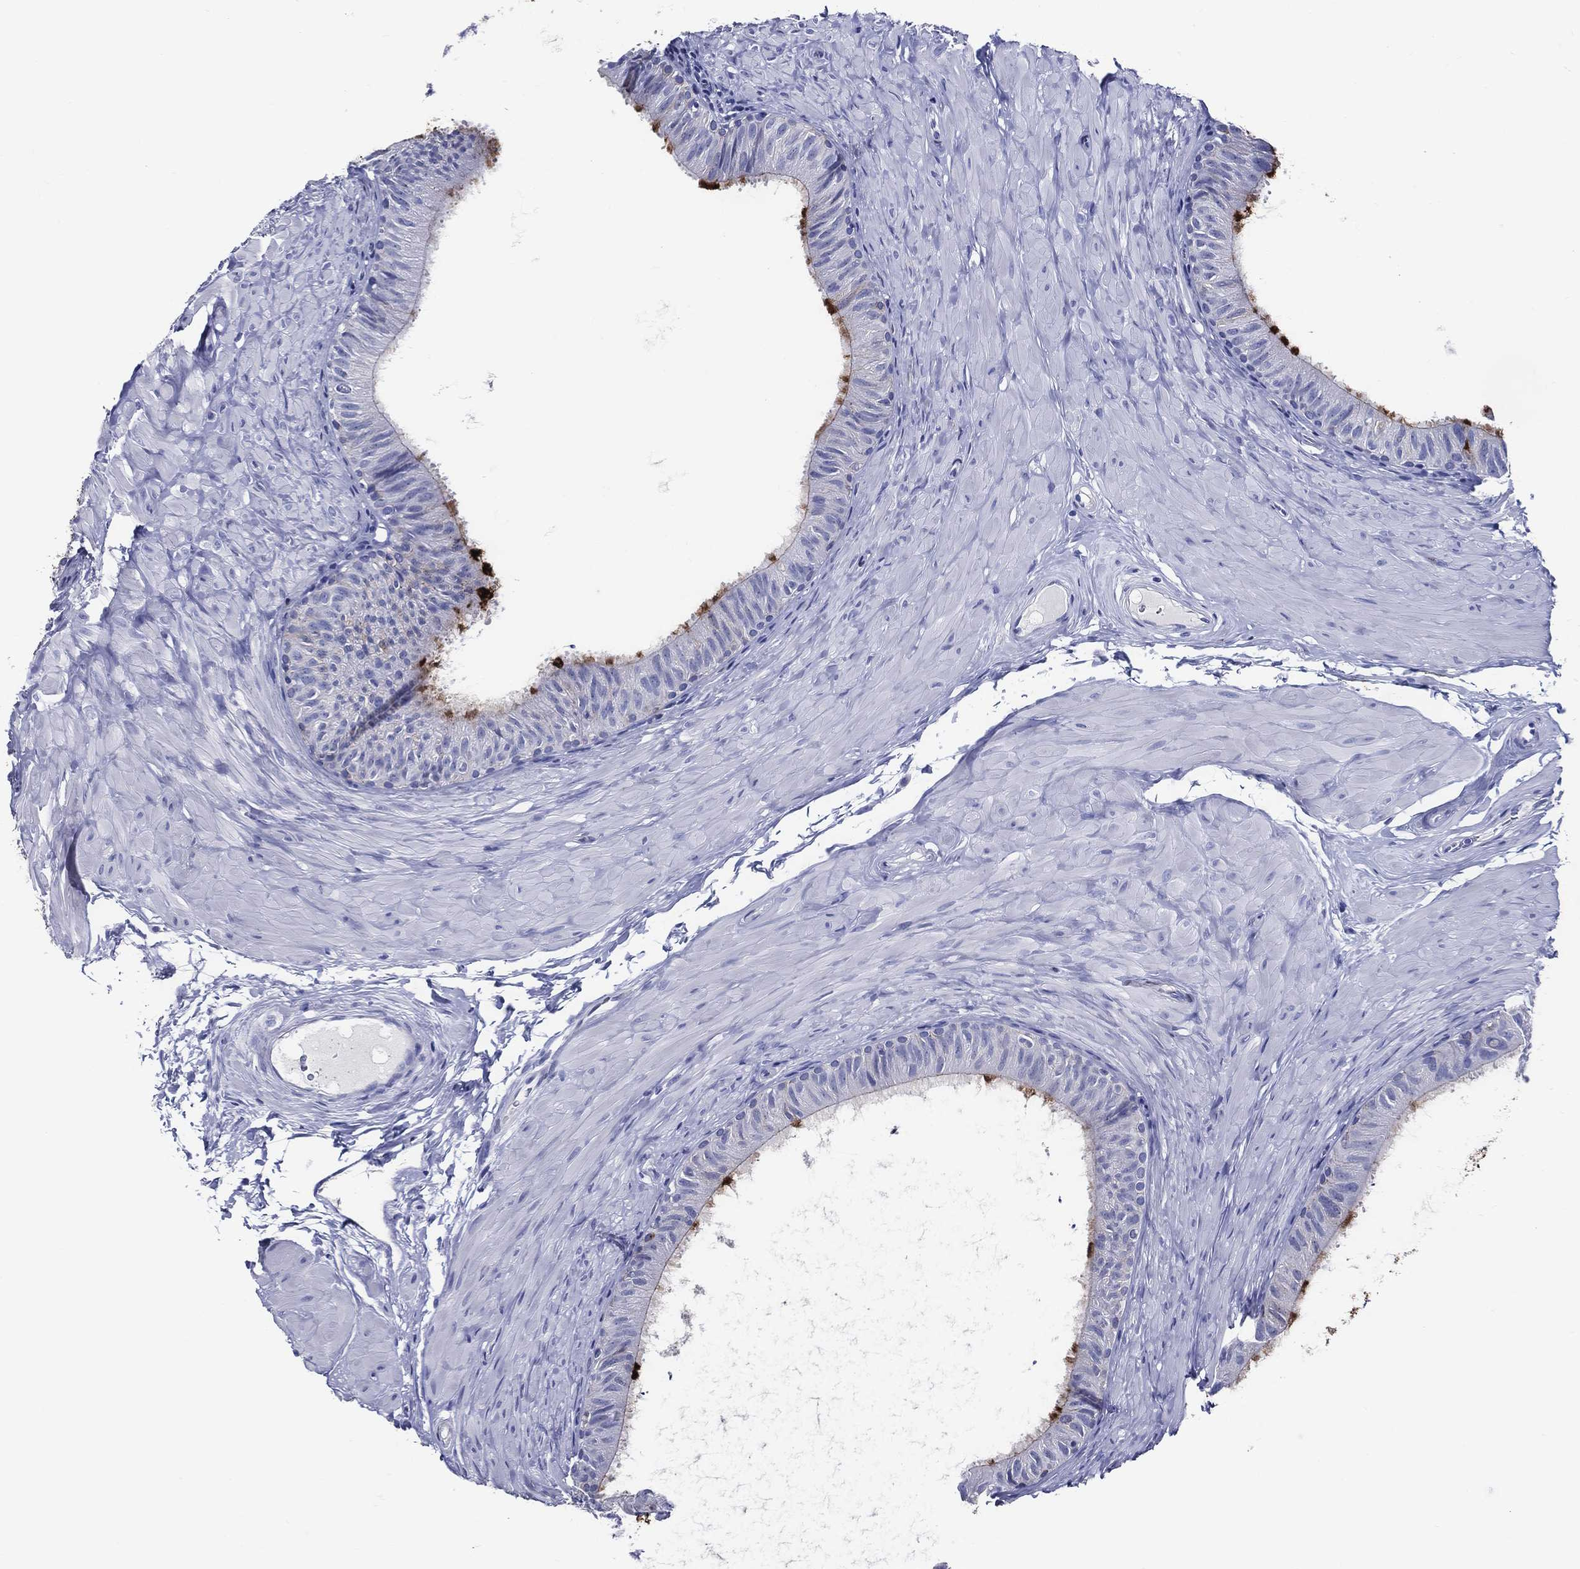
{"staining": {"intensity": "strong", "quantity": "<25%", "location": "cytoplasmic/membranous"}, "tissue": "epididymis", "cell_type": "Glandular cells", "image_type": "normal", "snomed": [{"axis": "morphology", "description": "Normal tissue, NOS"}, {"axis": "topography", "description": "Epididymis"}], "caption": "High-magnification brightfield microscopy of benign epididymis stained with DAB (3,3'-diaminobenzidine) (brown) and counterstained with hematoxylin (blue). glandular cells exhibit strong cytoplasmic/membranous positivity is seen in approximately<25% of cells. (brown staining indicates protein expression, while blue staining denotes nuclei).", "gene": "ACE2", "patient": {"sex": "male", "age": 34}}